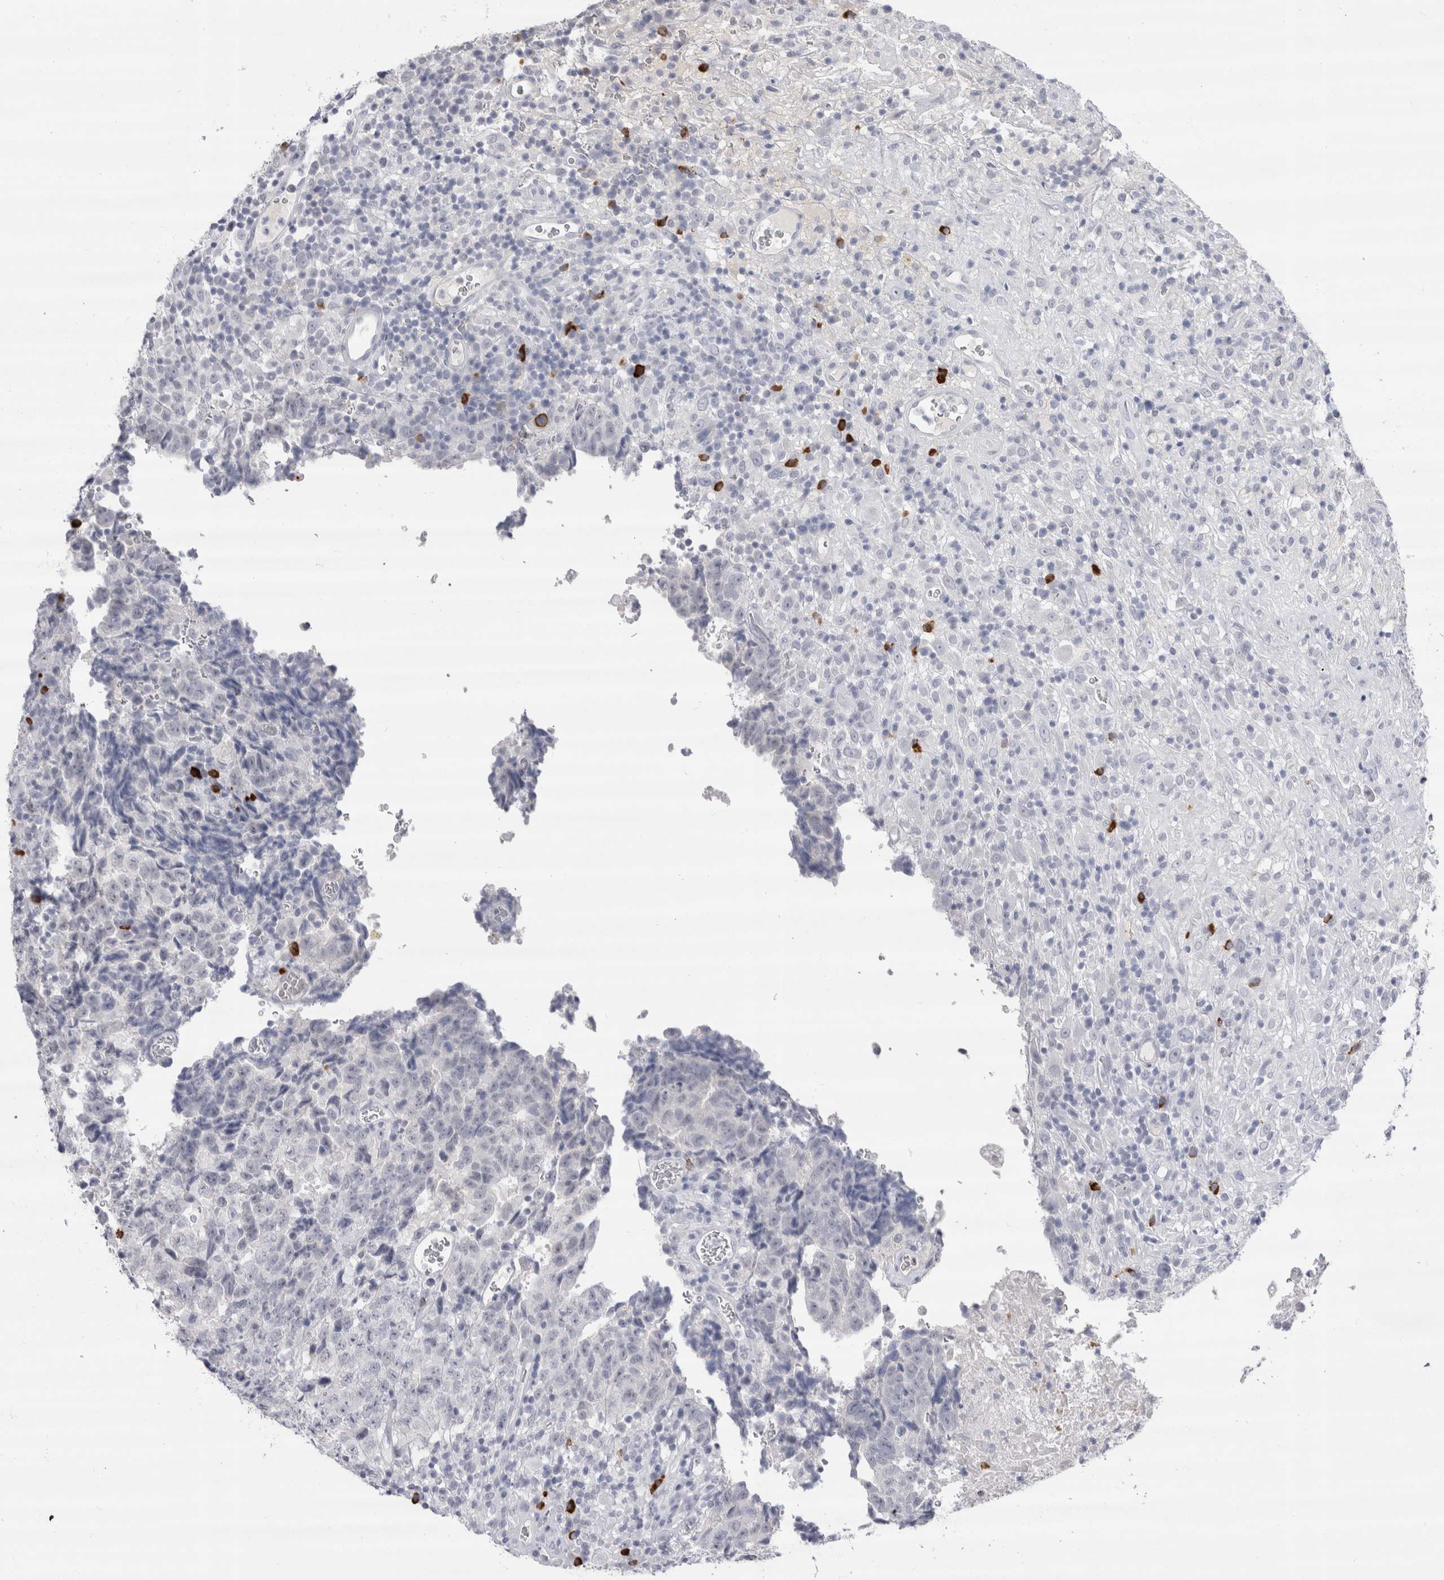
{"staining": {"intensity": "negative", "quantity": "none", "location": "none"}, "tissue": "testis cancer", "cell_type": "Tumor cells", "image_type": "cancer", "snomed": [{"axis": "morphology", "description": "Necrosis, NOS"}, {"axis": "morphology", "description": "Carcinoma, Embryonal, NOS"}, {"axis": "topography", "description": "Testis"}], "caption": "A histopathology image of human testis cancer (embryonal carcinoma) is negative for staining in tumor cells. The staining was performed using DAB to visualize the protein expression in brown, while the nuclei were stained in blue with hematoxylin (Magnification: 20x).", "gene": "CDH17", "patient": {"sex": "male", "age": 19}}